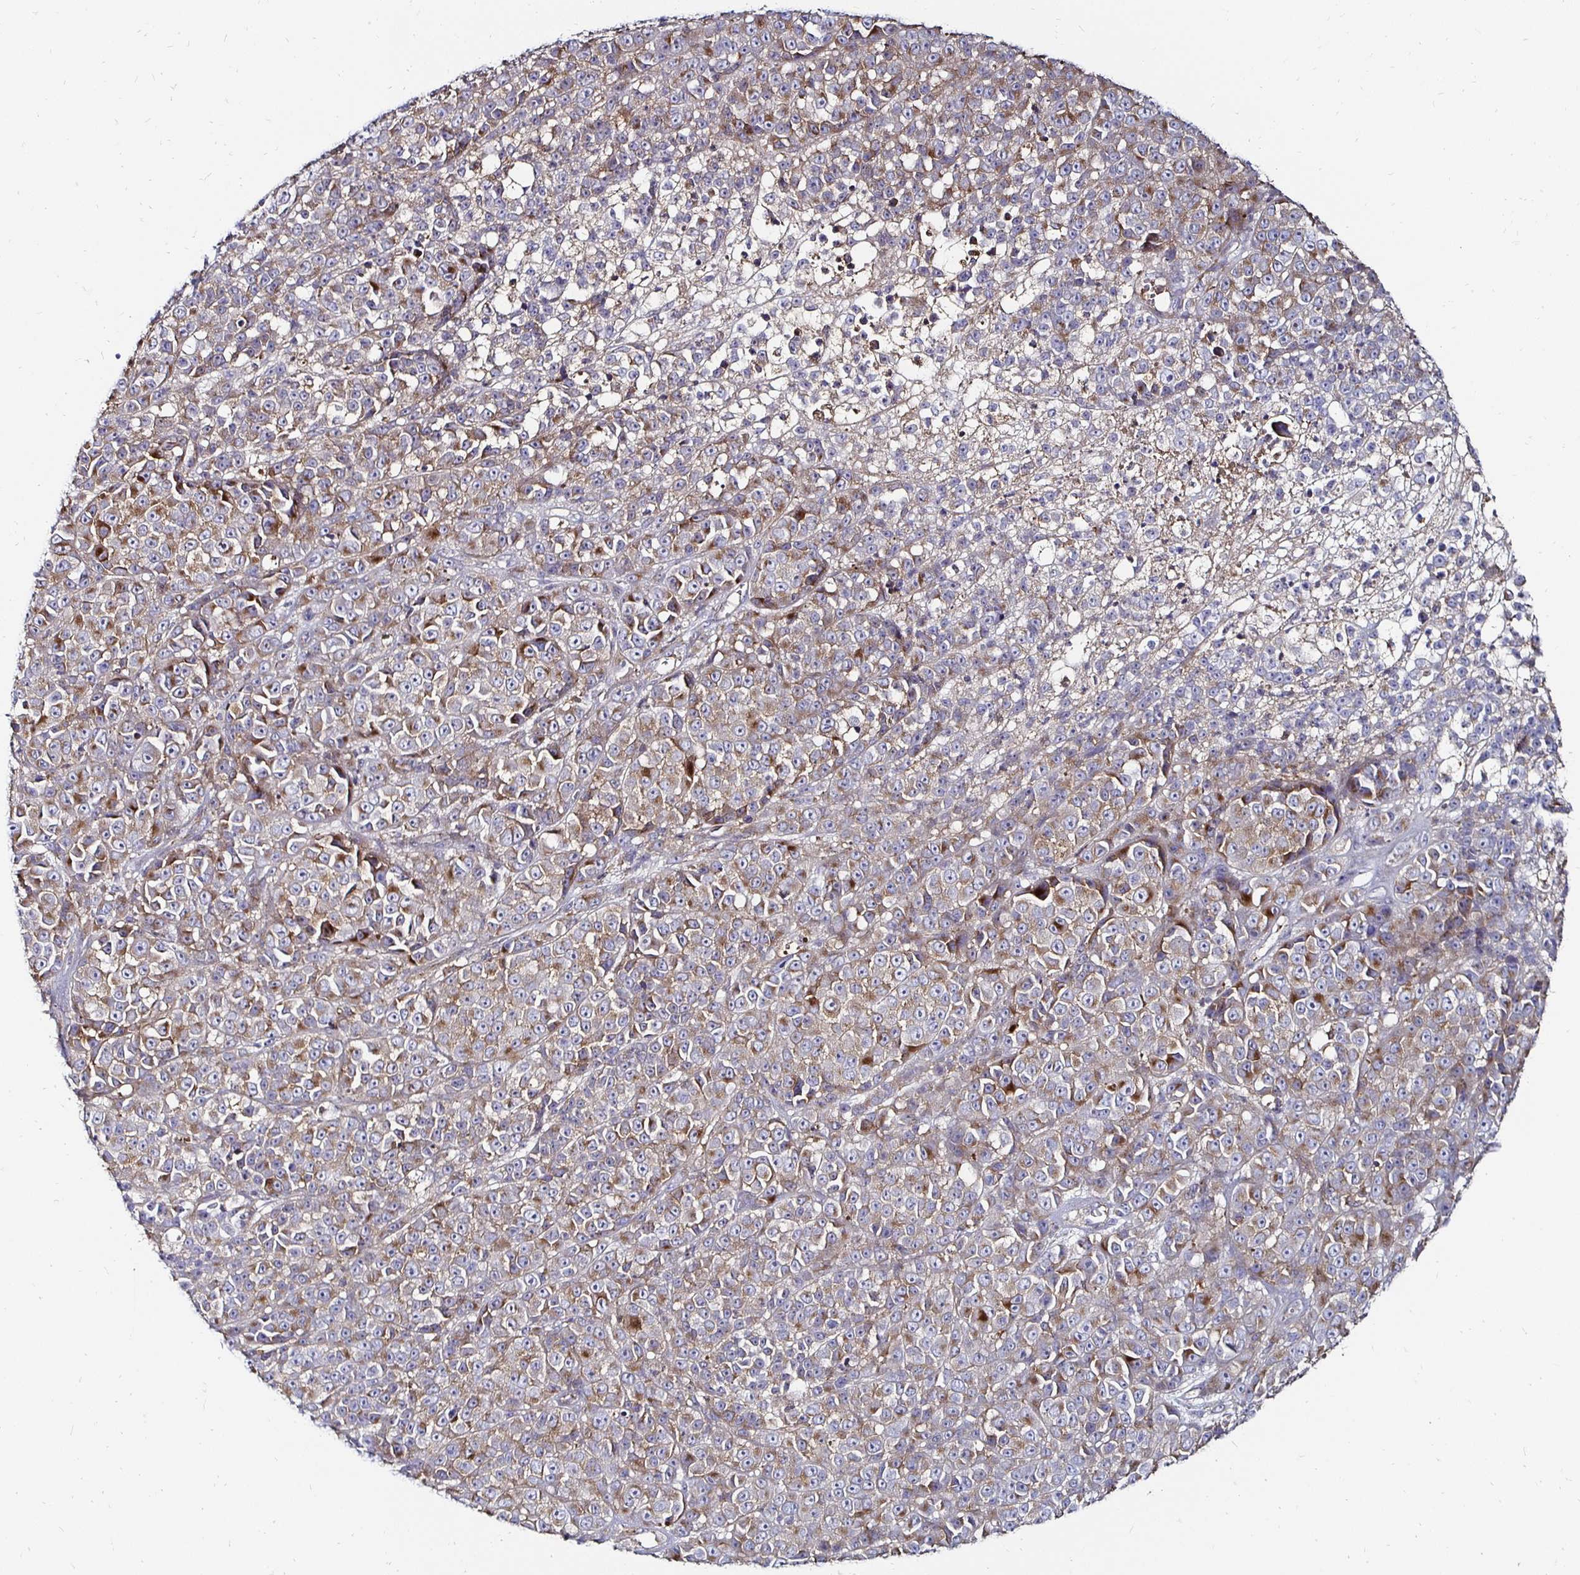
{"staining": {"intensity": "moderate", "quantity": ">75%", "location": "cytoplasmic/membranous"}, "tissue": "melanoma", "cell_type": "Tumor cells", "image_type": "cancer", "snomed": [{"axis": "morphology", "description": "Malignant melanoma, NOS"}, {"axis": "topography", "description": "Skin"}, {"axis": "topography", "description": "Skin of back"}], "caption": "Immunohistochemistry of human melanoma exhibits medium levels of moderate cytoplasmic/membranous expression in about >75% of tumor cells.", "gene": "NCSTN", "patient": {"sex": "male", "age": 91}}